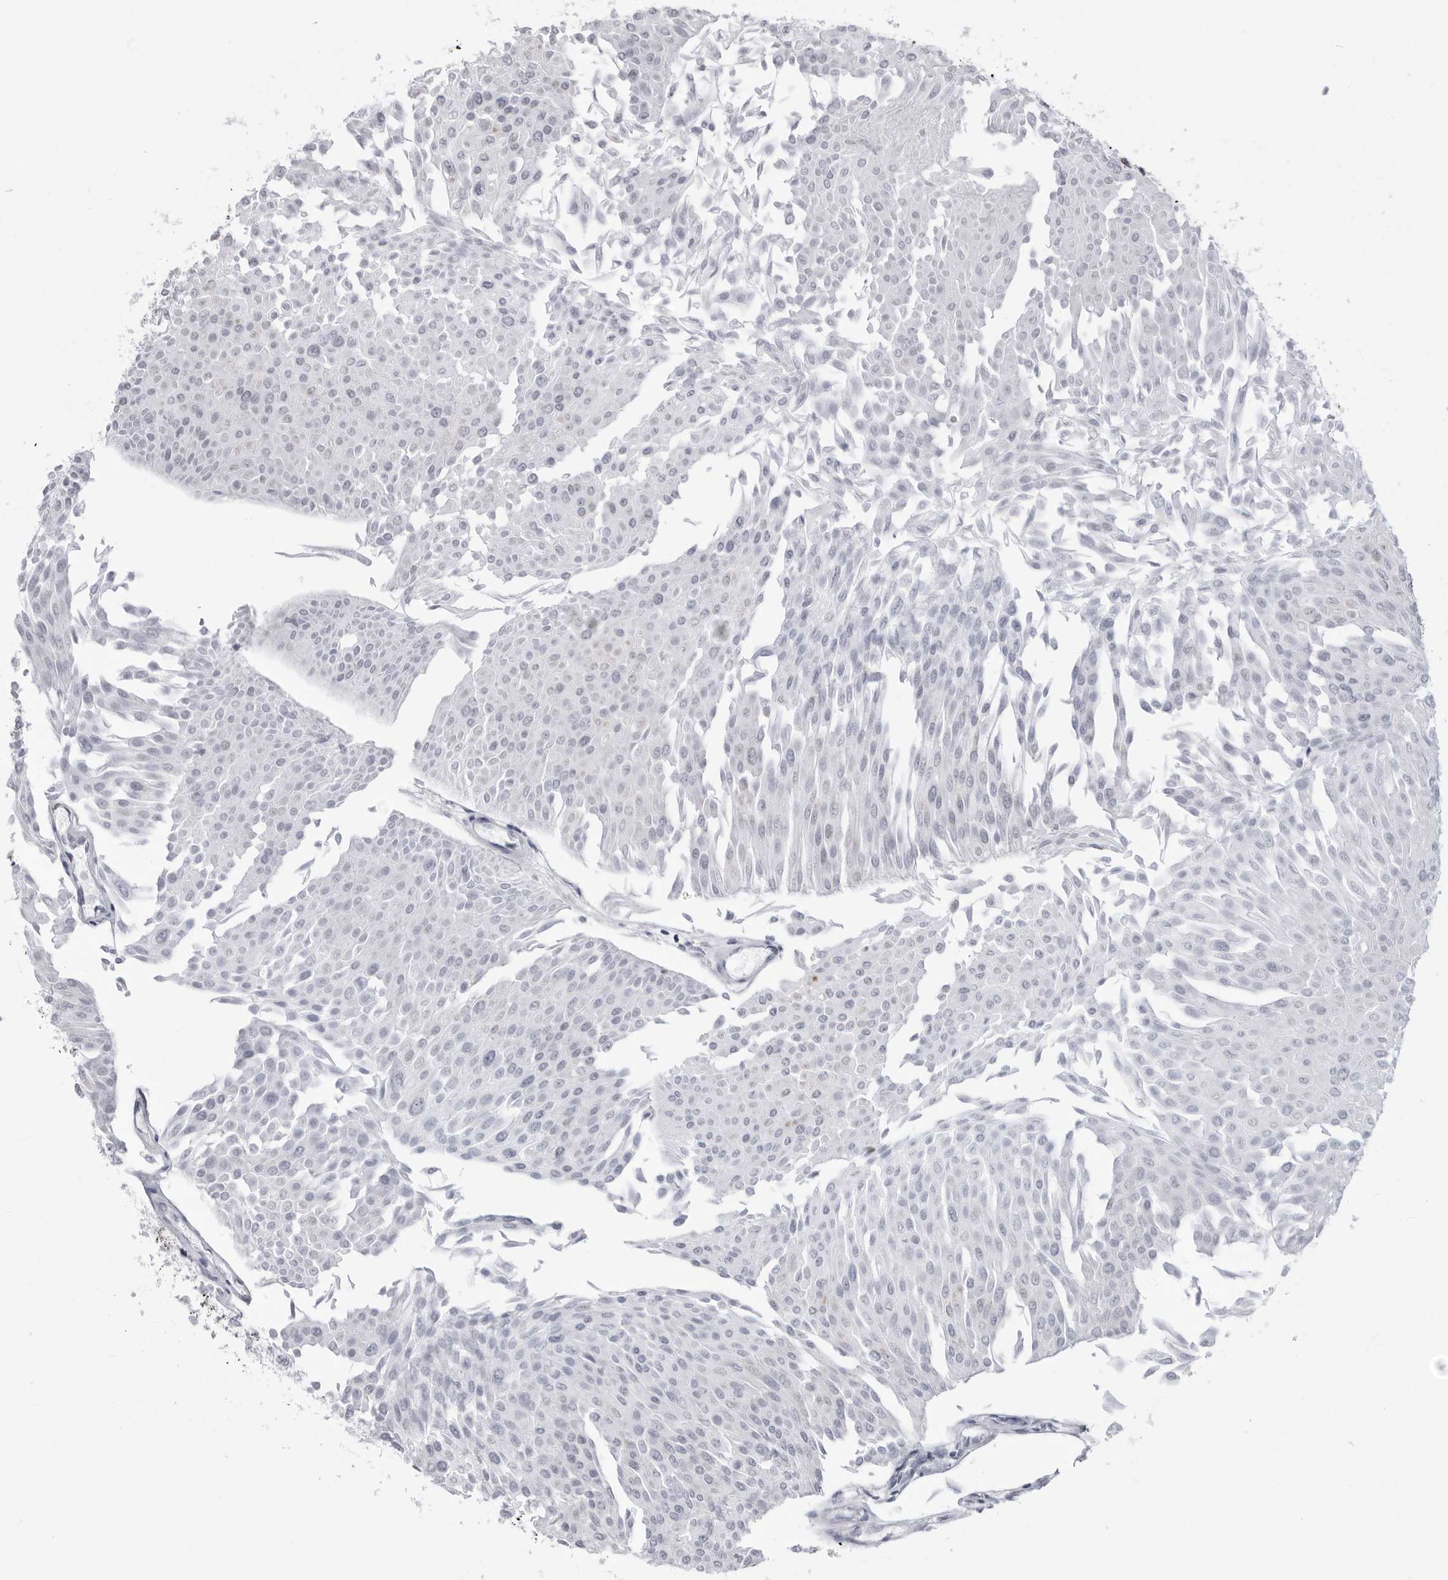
{"staining": {"intensity": "weak", "quantity": "<25%", "location": "cytoplasmic/membranous"}, "tissue": "urothelial cancer", "cell_type": "Tumor cells", "image_type": "cancer", "snomed": [{"axis": "morphology", "description": "Urothelial carcinoma, Low grade"}, {"axis": "topography", "description": "Urinary bladder"}], "caption": "The histopathology image demonstrates no significant positivity in tumor cells of urothelial carcinoma (low-grade).", "gene": "FH", "patient": {"sex": "male", "age": 67}}